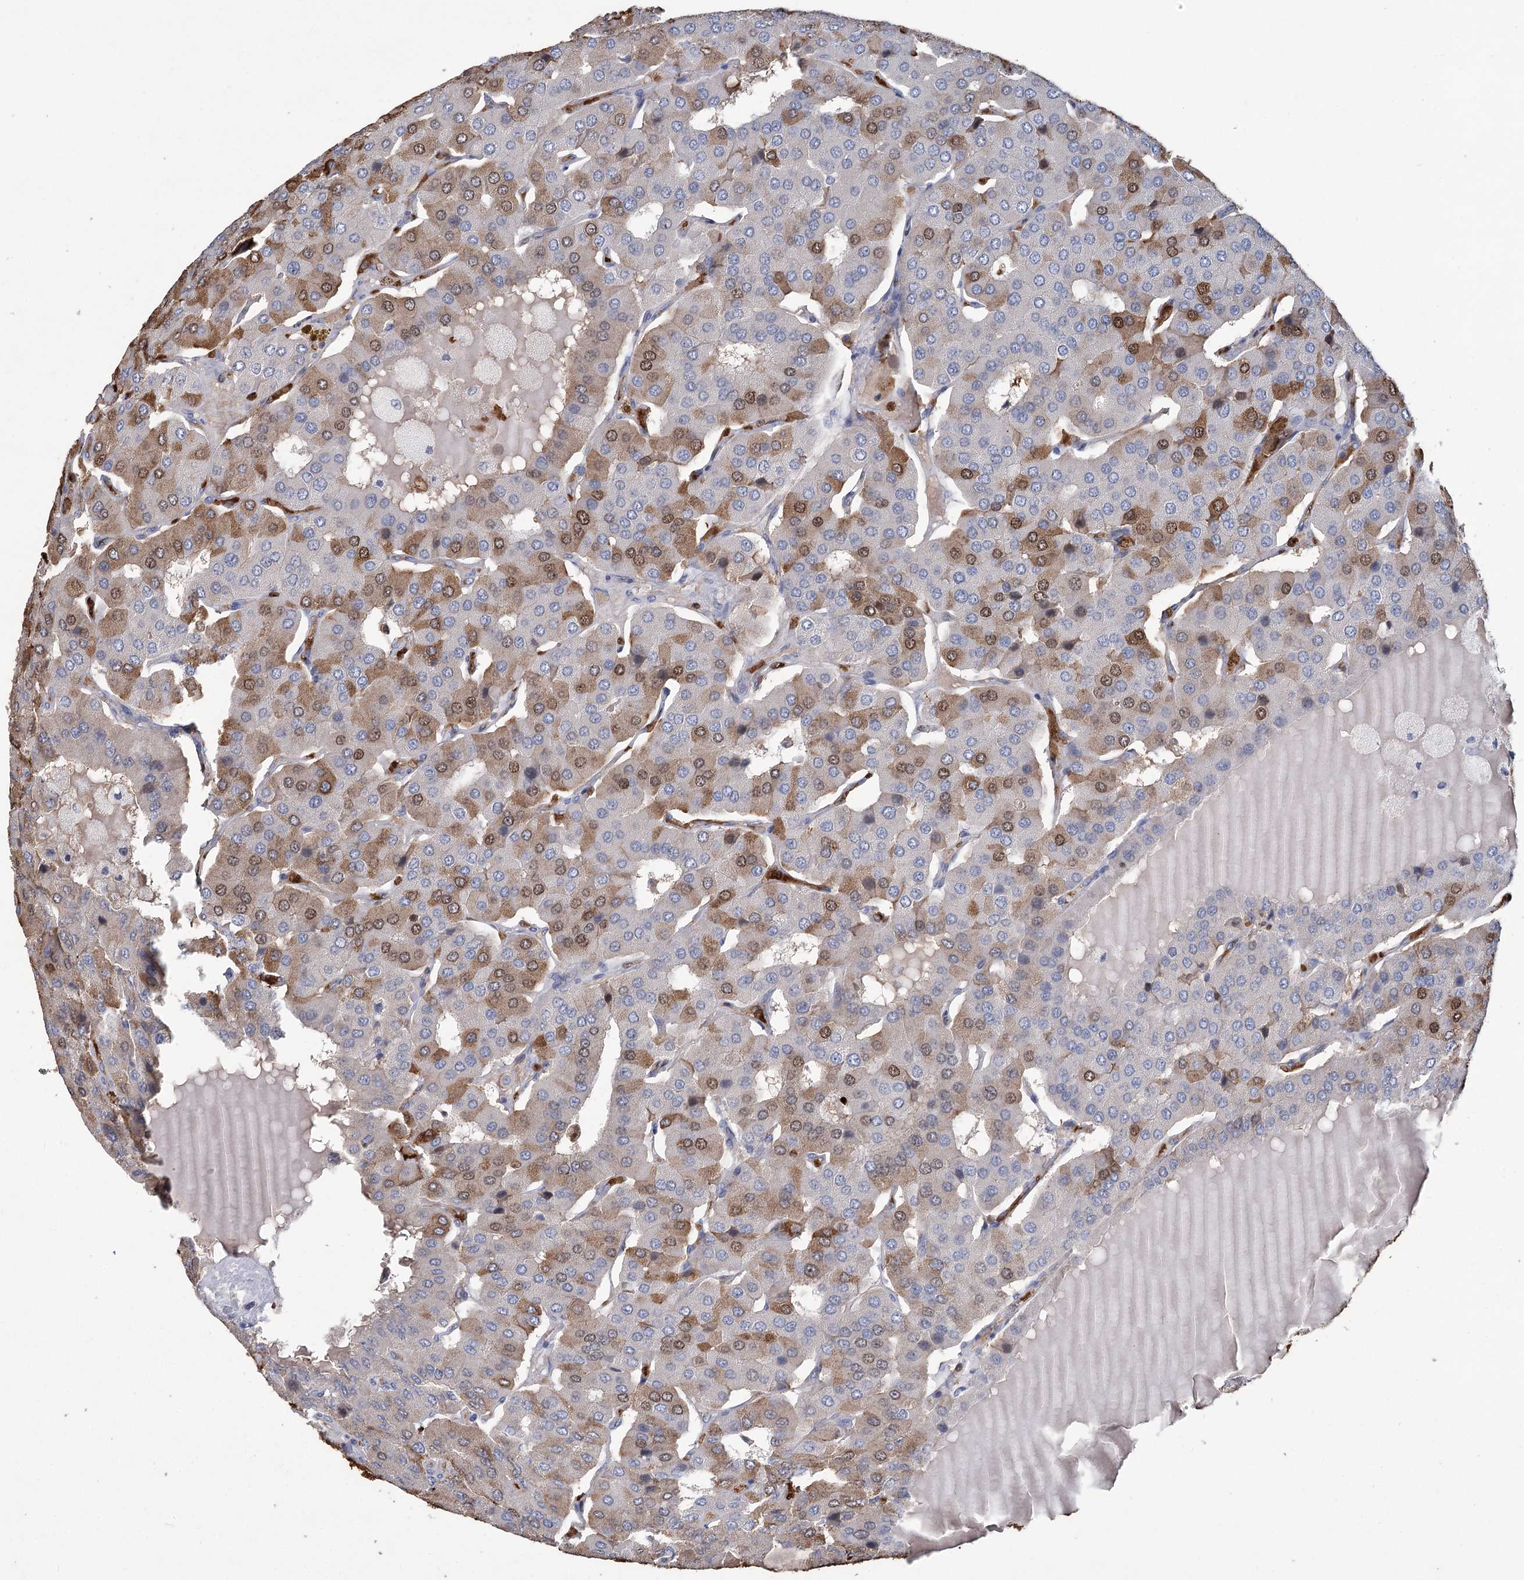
{"staining": {"intensity": "moderate", "quantity": "25%-75%", "location": "cytoplasmic/membranous,nuclear"}, "tissue": "parathyroid gland", "cell_type": "Glandular cells", "image_type": "normal", "snomed": [{"axis": "morphology", "description": "Normal tissue, NOS"}, {"axis": "morphology", "description": "Adenoma, NOS"}, {"axis": "topography", "description": "Parathyroid gland"}], "caption": "The histopathology image shows immunohistochemical staining of normal parathyroid gland. There is moderate cytoplasmic/membranous,nuclear staining is seen in approximately 25%-75% of glandular cells. (DAB IHC with brightfield microscopy, high magnification).", "gene": "HBA1", "patient": {"sex": "female", "age": 86}}